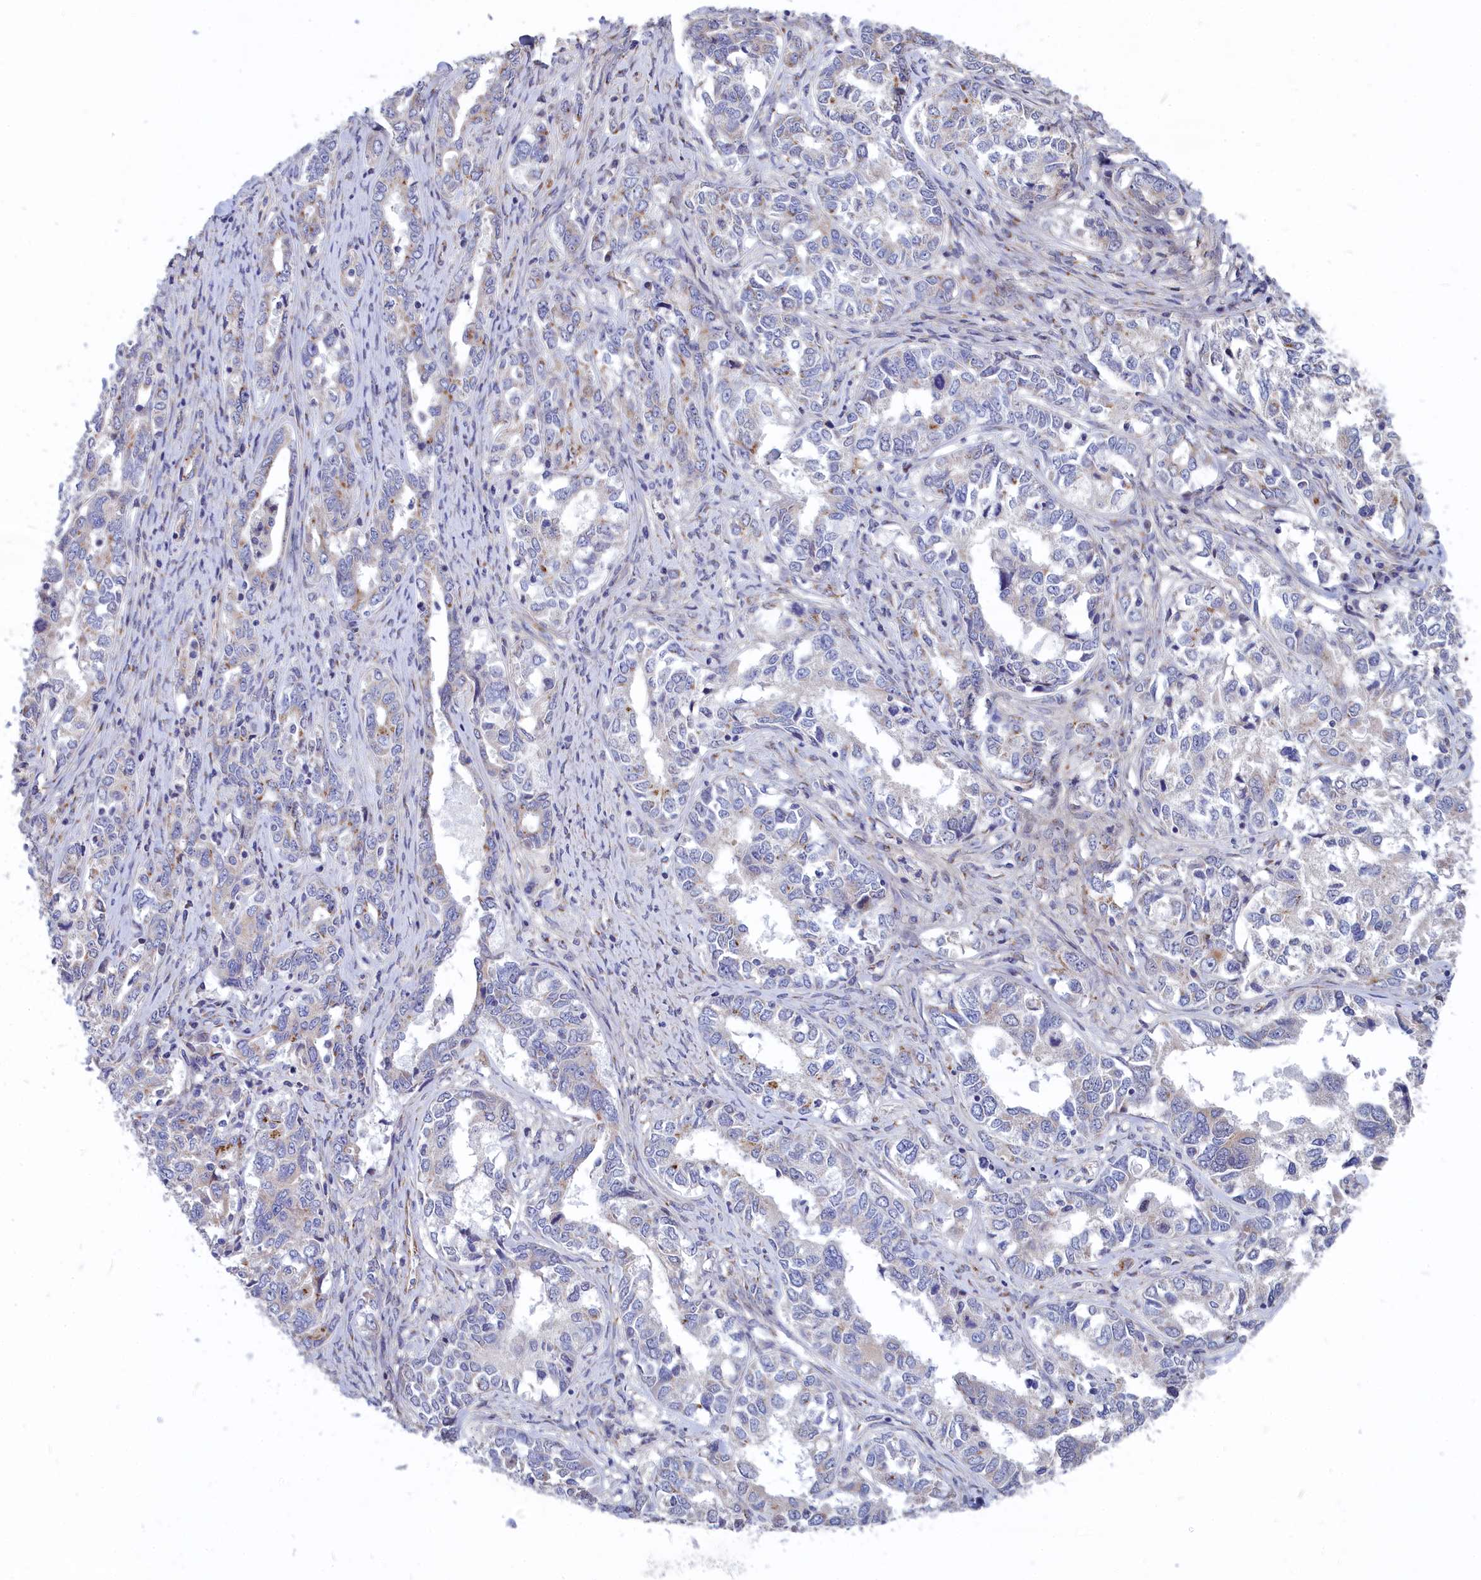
{"staining": {"intensity": "moderate", "quantity": "<25%", "location": "cytoplasmic/membranous"}, "tissue": "ovarian cancer", "cell_type": "Tumor cells", "image_type": "cancer", "snomed": [{"axis": "morphology", "description": "Carcinoma, endometroid"}, {"axis": "topography", "description": "Ovary"}], "caption": "A micrograph showing moderate cytoplasmic/membranous staining in approximately <25% of tumor cells in ovarian endometroid carcinoma, as visualized by brown immunohistochemical staining.", "gene": "TUBGCP4", "patient": {"sex": "female", "age": 62}}